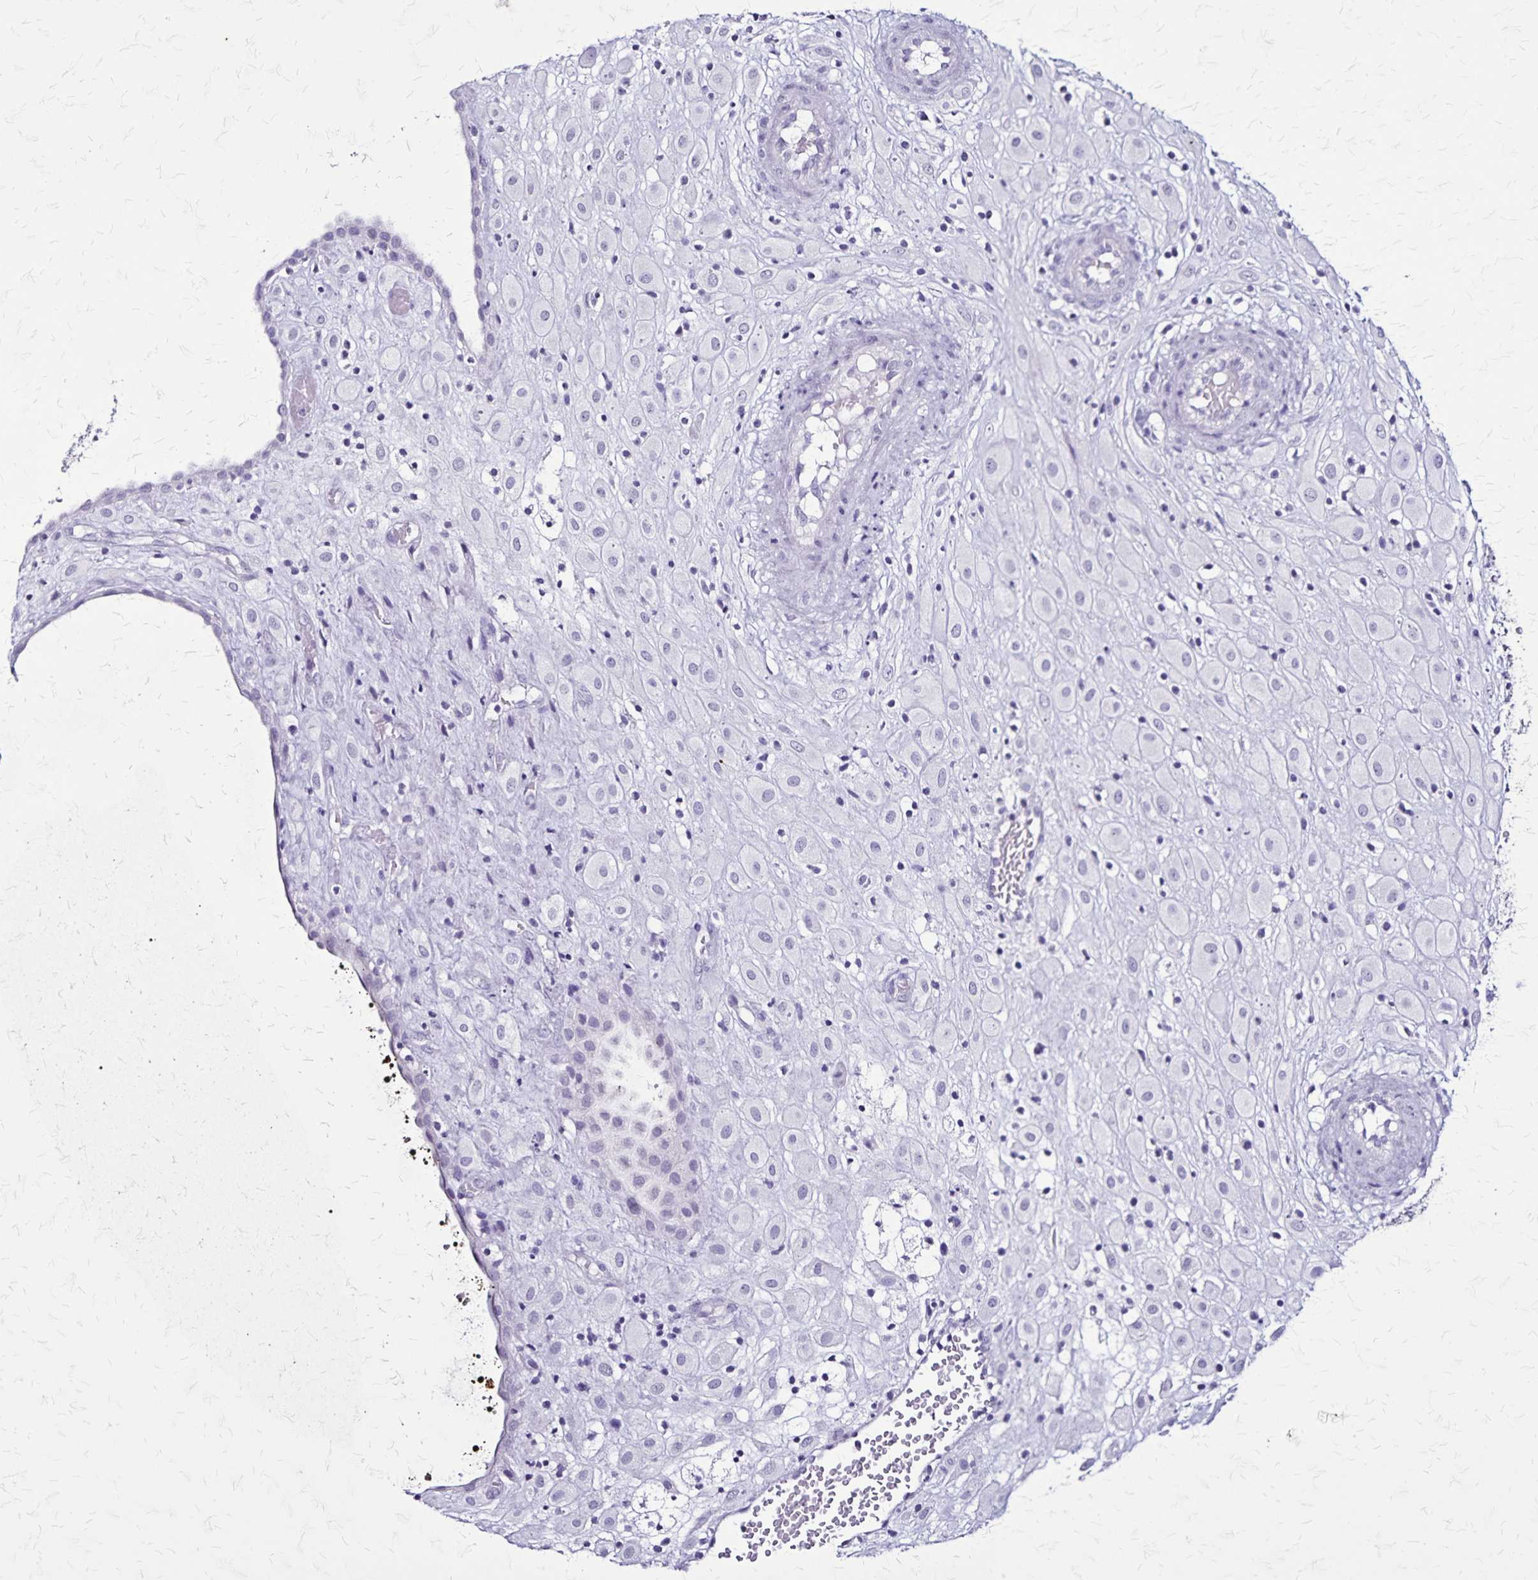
{"staining": {"intensity": "negative", "quantity": "none", "location": "none"}, "tissue": "placenta", "cell_type": "Decidual cells", "image_type": "normal", "snomed": [{"axis": "morphology", "description": "Normal tissue, NOS"}, {"axis": "topography", "description": "Placenta"}], "caption": "Benign placenta was stained to show a protein in brown. There is no significant positivity in decidual cells. (DAB IHC visualized using brightfield microscopy, high magnification).", "gene": "KRT2", "patient": {"sex": "female", "age": 24}}